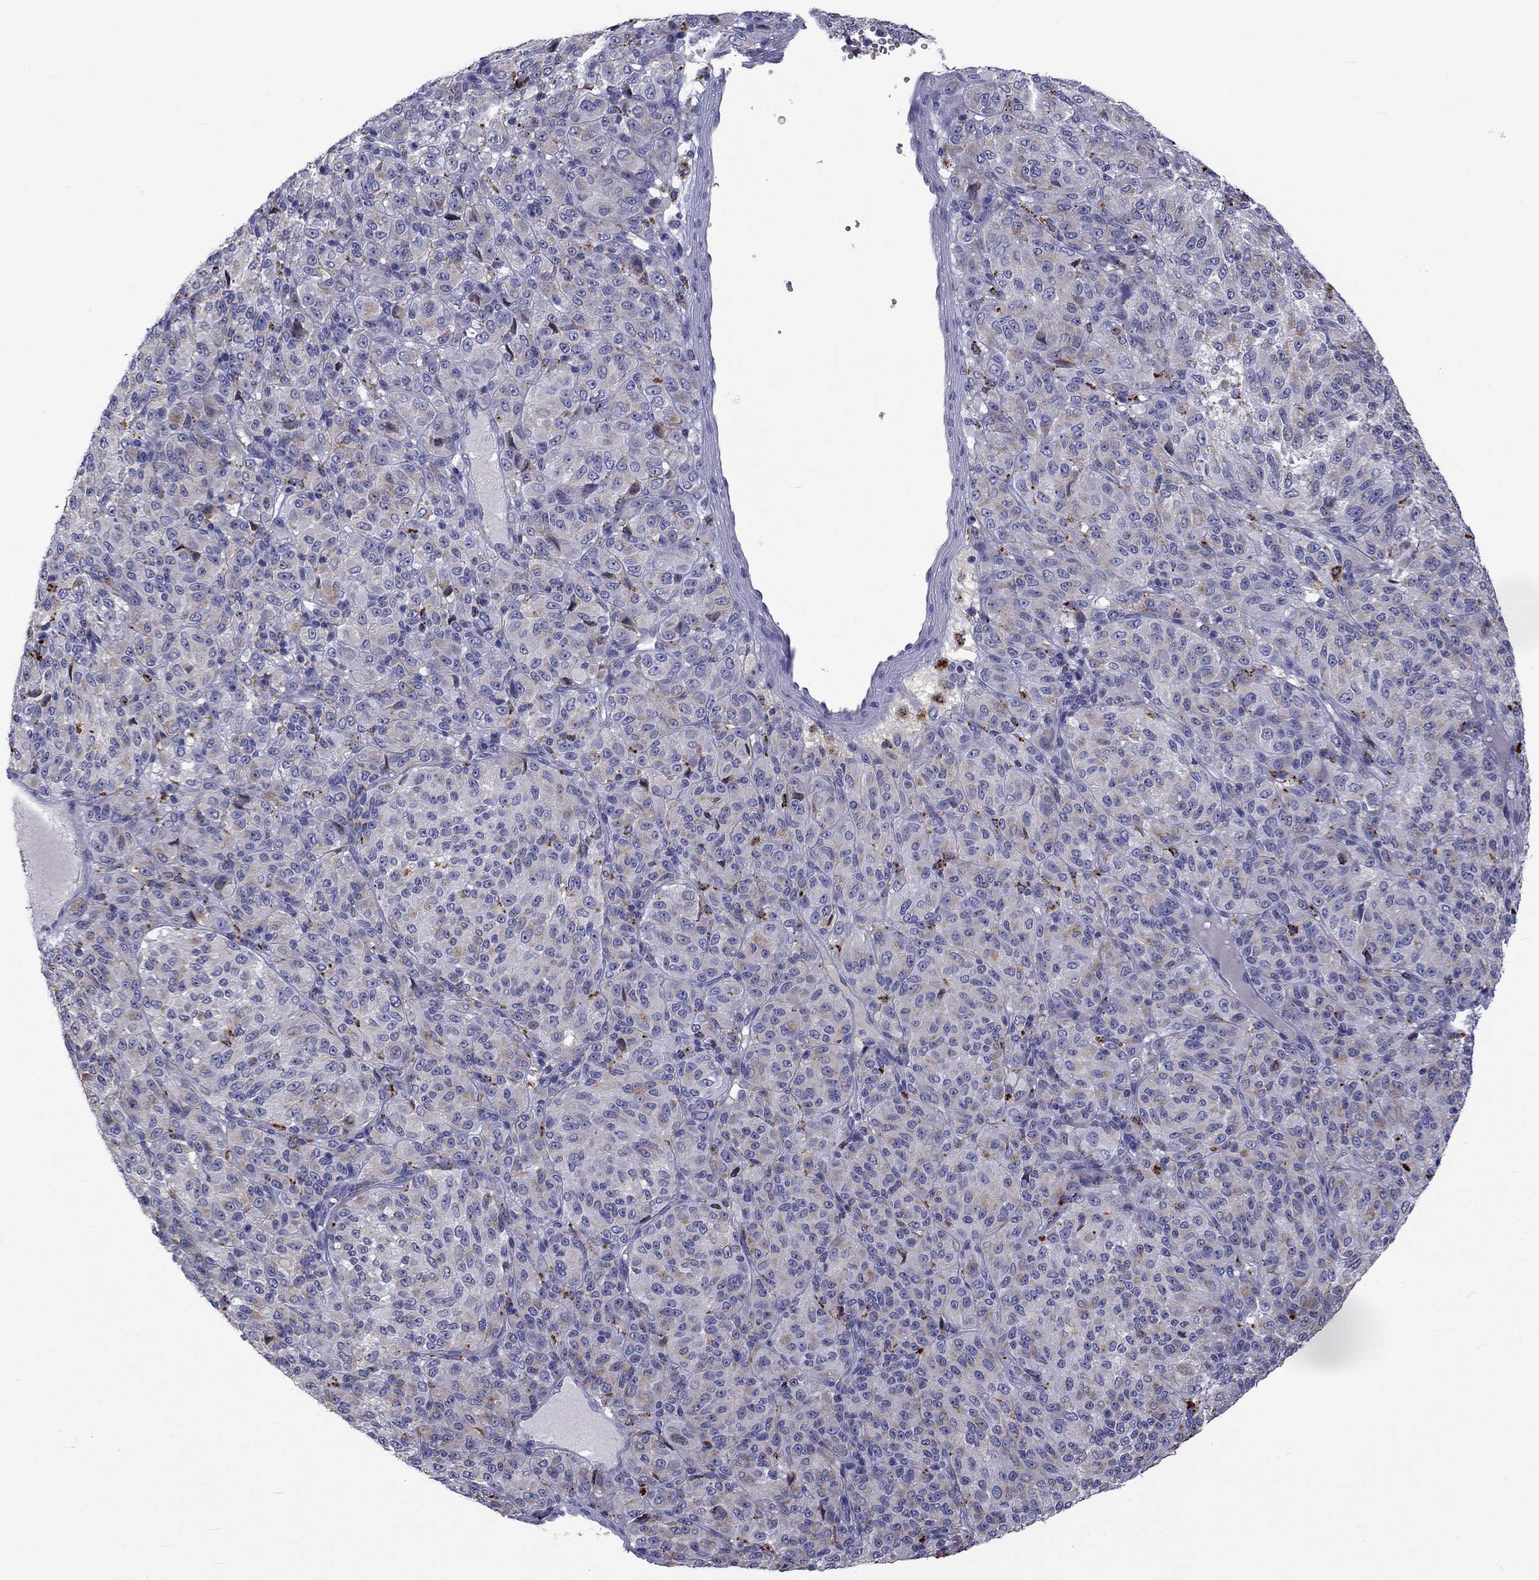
{"staining": {"intensity": "weak", "quantity": ">75%", "location": "cytoplasmic/membranous"}, "tissue": "melanoma", "cell_type": "Tumor cells", "image_type": "cancer", "snomed": [{"axis": "morphology", "description": "Malignant melanoma, Metastatic site"}, {"axis": "topography", "description": "Brain"}], "caption": "DAB (3,3'-diaminobenzidine) immunohistochemical staining of malignant melanoma (metastatic site) displays weak cytoplasmic/membranous protein staining in about >75% of tumor cells. Nuclei are stained in blue.", "gene": "CLPSL2", "patient": {"sex": "female", "age": 56}}